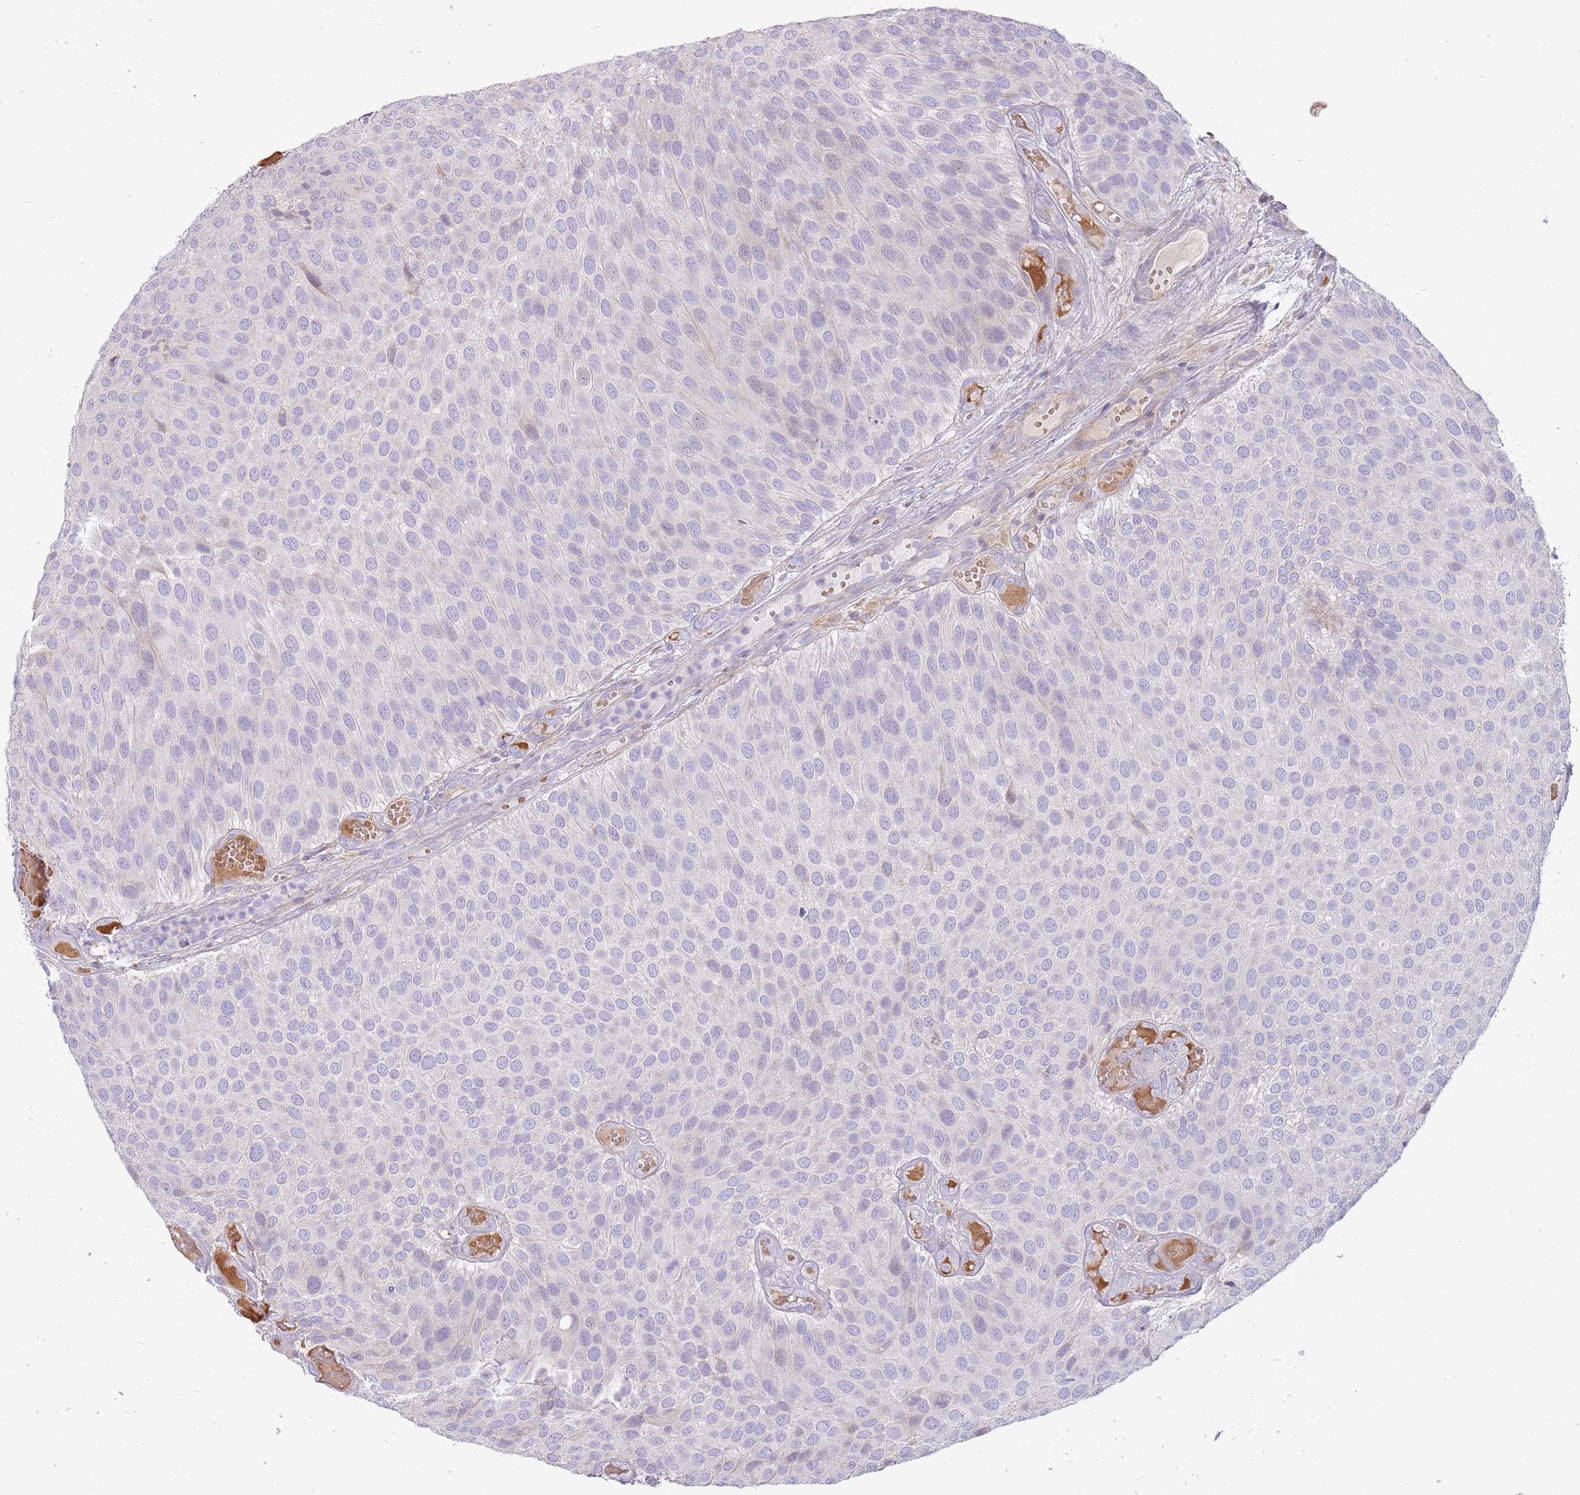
{"staining": {"intensity": "weak", "quantity": "<25%", "location": "cytoplasmic/membranous"}, "tissue": "urothelial cancer", "cell_type": "Tumor cells", "image_type": "cancer", "snomed": [{"axis": "morphology", "description": "Urothelial carcinoma, Low grade"}, {"axis": "topography", "description": "Urinary bladder"}], "caption": "High magnification brightfield microscopy of low-grade urothelial carcinoma stained with DAB (3,3'-diaminobenzidine) (brown) and counterstained with hematoxylin (blue): tumor cells show no significant expression.", "gene": "MCUB", "patient": {"sex": "male", "age": 89}}